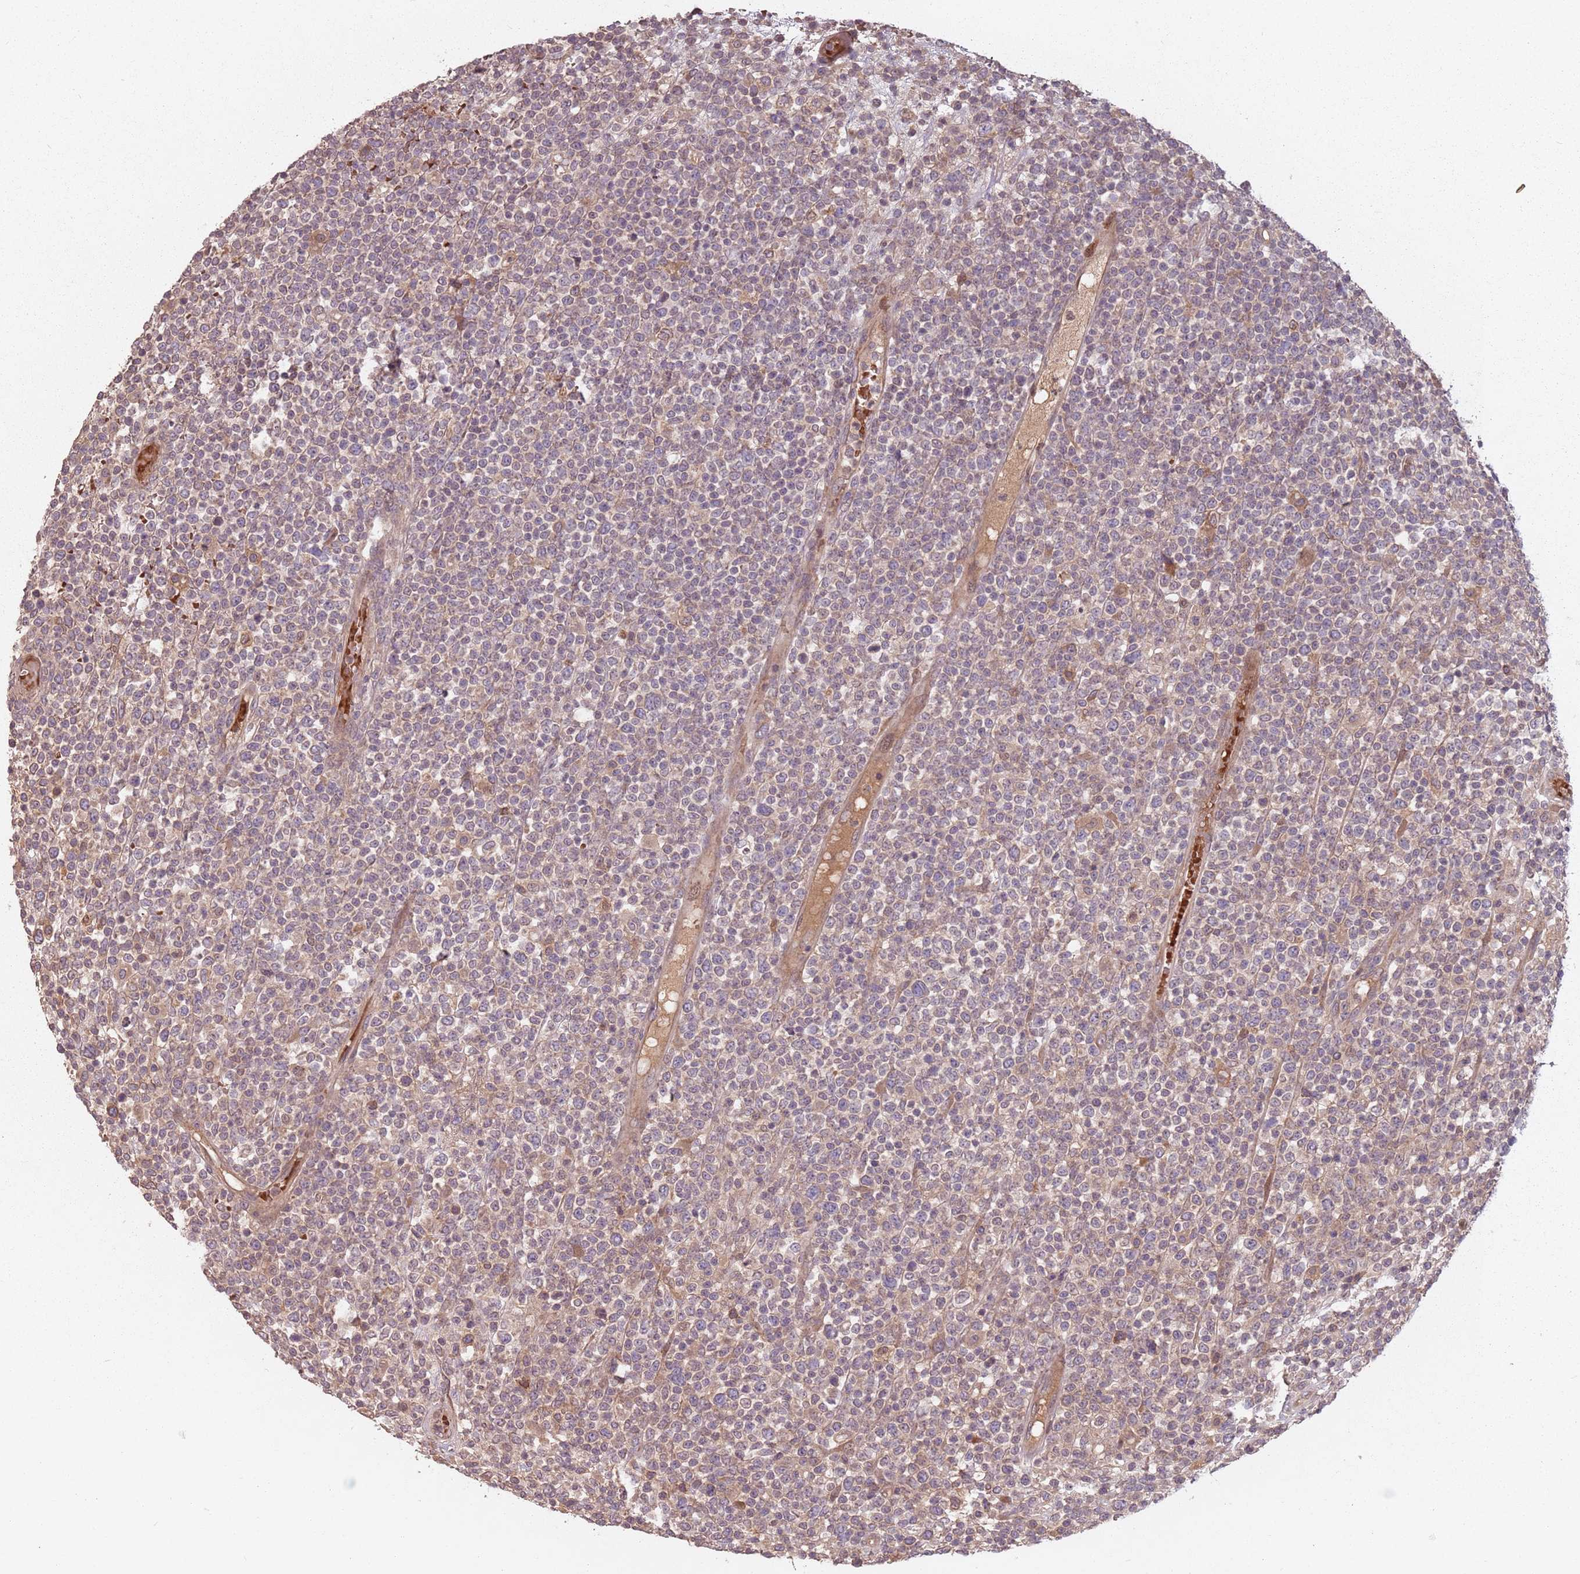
{"staining": {"intensity": "weak", "quantity": "25%-75%", "location": "cytoplasmic/membranous"}, "tissue": "lymphoma", "cell_type": "Tumor cells", "image_type": "cancer", "snomed": [{"axis": "morphology", "description": "Malignant lymphoma, non-Hodgkin's type, High grade"}, {"axis": "topography", "description": "Colon"}], "caption": "This image reveals immunohistochemistry staining of high-grade malignant lymphoma, non-Hodgkin's type, with low weak cytoplasmic/membranous positivity in approximately 25%-75% of tumor cells.", "gene": "GPR180", "patient": {"sex": "female", "age": 53}}